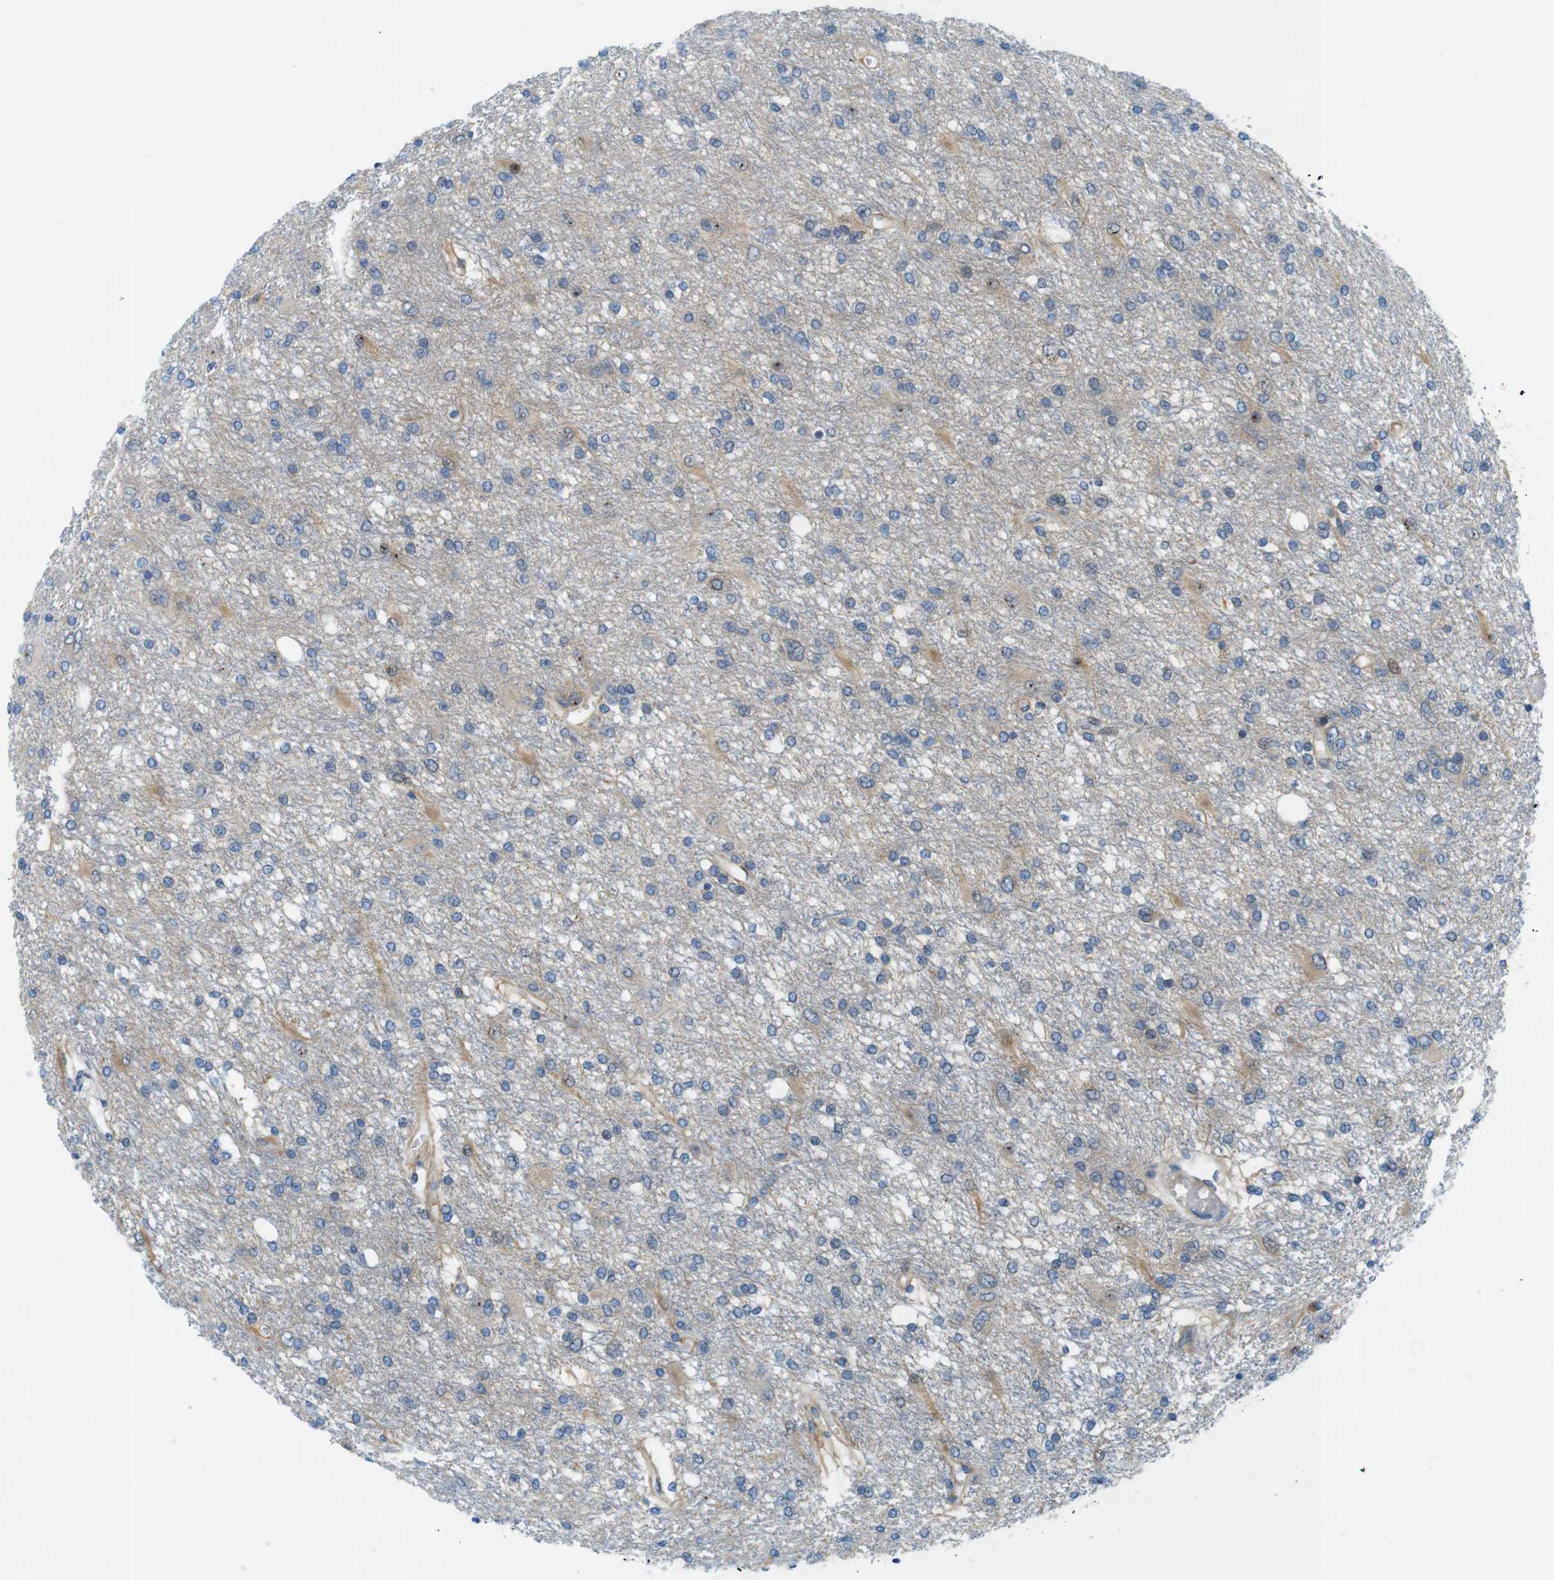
{"staining": {"intensity": "weak", "quantity": "25%-75%", "location": "cytoplasmic/membranous"}, "tissue": "glioma", "cell_type": "Tumor cells", "image_type": "cancer", "snomed": [{"axis": "morphology", "description": "Glioma, malignant, High grade"}, {"axis": "topography", "description": "Brain"}], "caption": "An immunohistochemistry (IHC) histopathology image of tumor tissue is shown. Protein staining in brown highlights weak cytoplasmic/membranous positivity in glioma within tumor cells. (DAB IHC with brightfield microscopy, high magnification).", "gene": "ZDHHC3", "patient": {"sex": "female", "age": 59}}